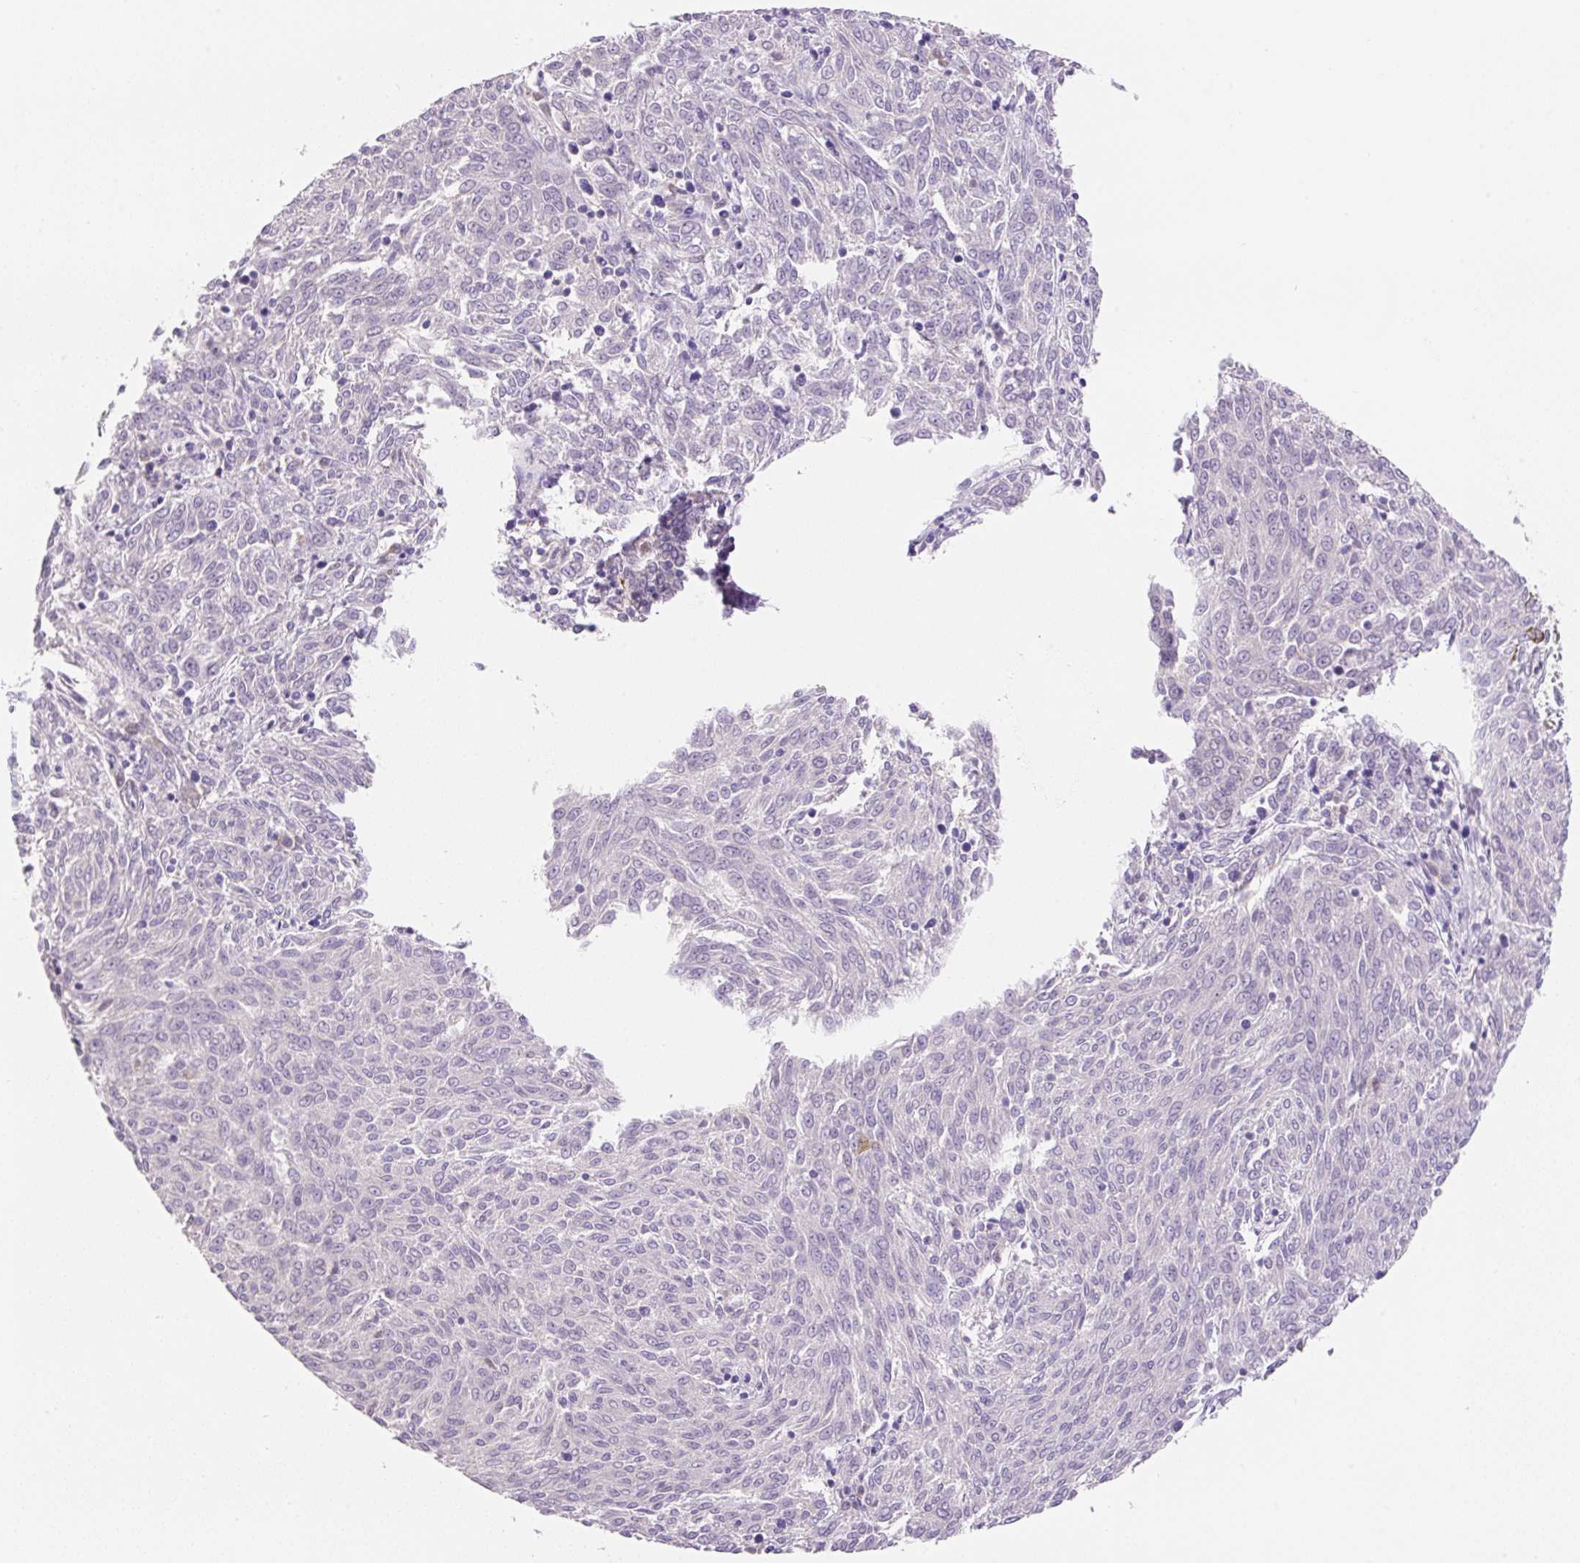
{"staining": {"intensity": "negative", "quantity": "none", "location": "none"}, "tissue": "melanoma", "cell_type": "Tumor cells", "image_type": "cancer", "snomed": [{"axis": "morphology", "description": "Malignant melanoma, NOS"}, {"axis": "topography", "description": "Skin"}], "caption": "Histopathology image shows no significant protein positivity in tumor cells of malignant melanoma. (DAB (3,3'-diaminobenzidine) immunohistochemistry, high magnification).", "gene": "TDRD15", "patient": {"sex": "female", "age": 72}}